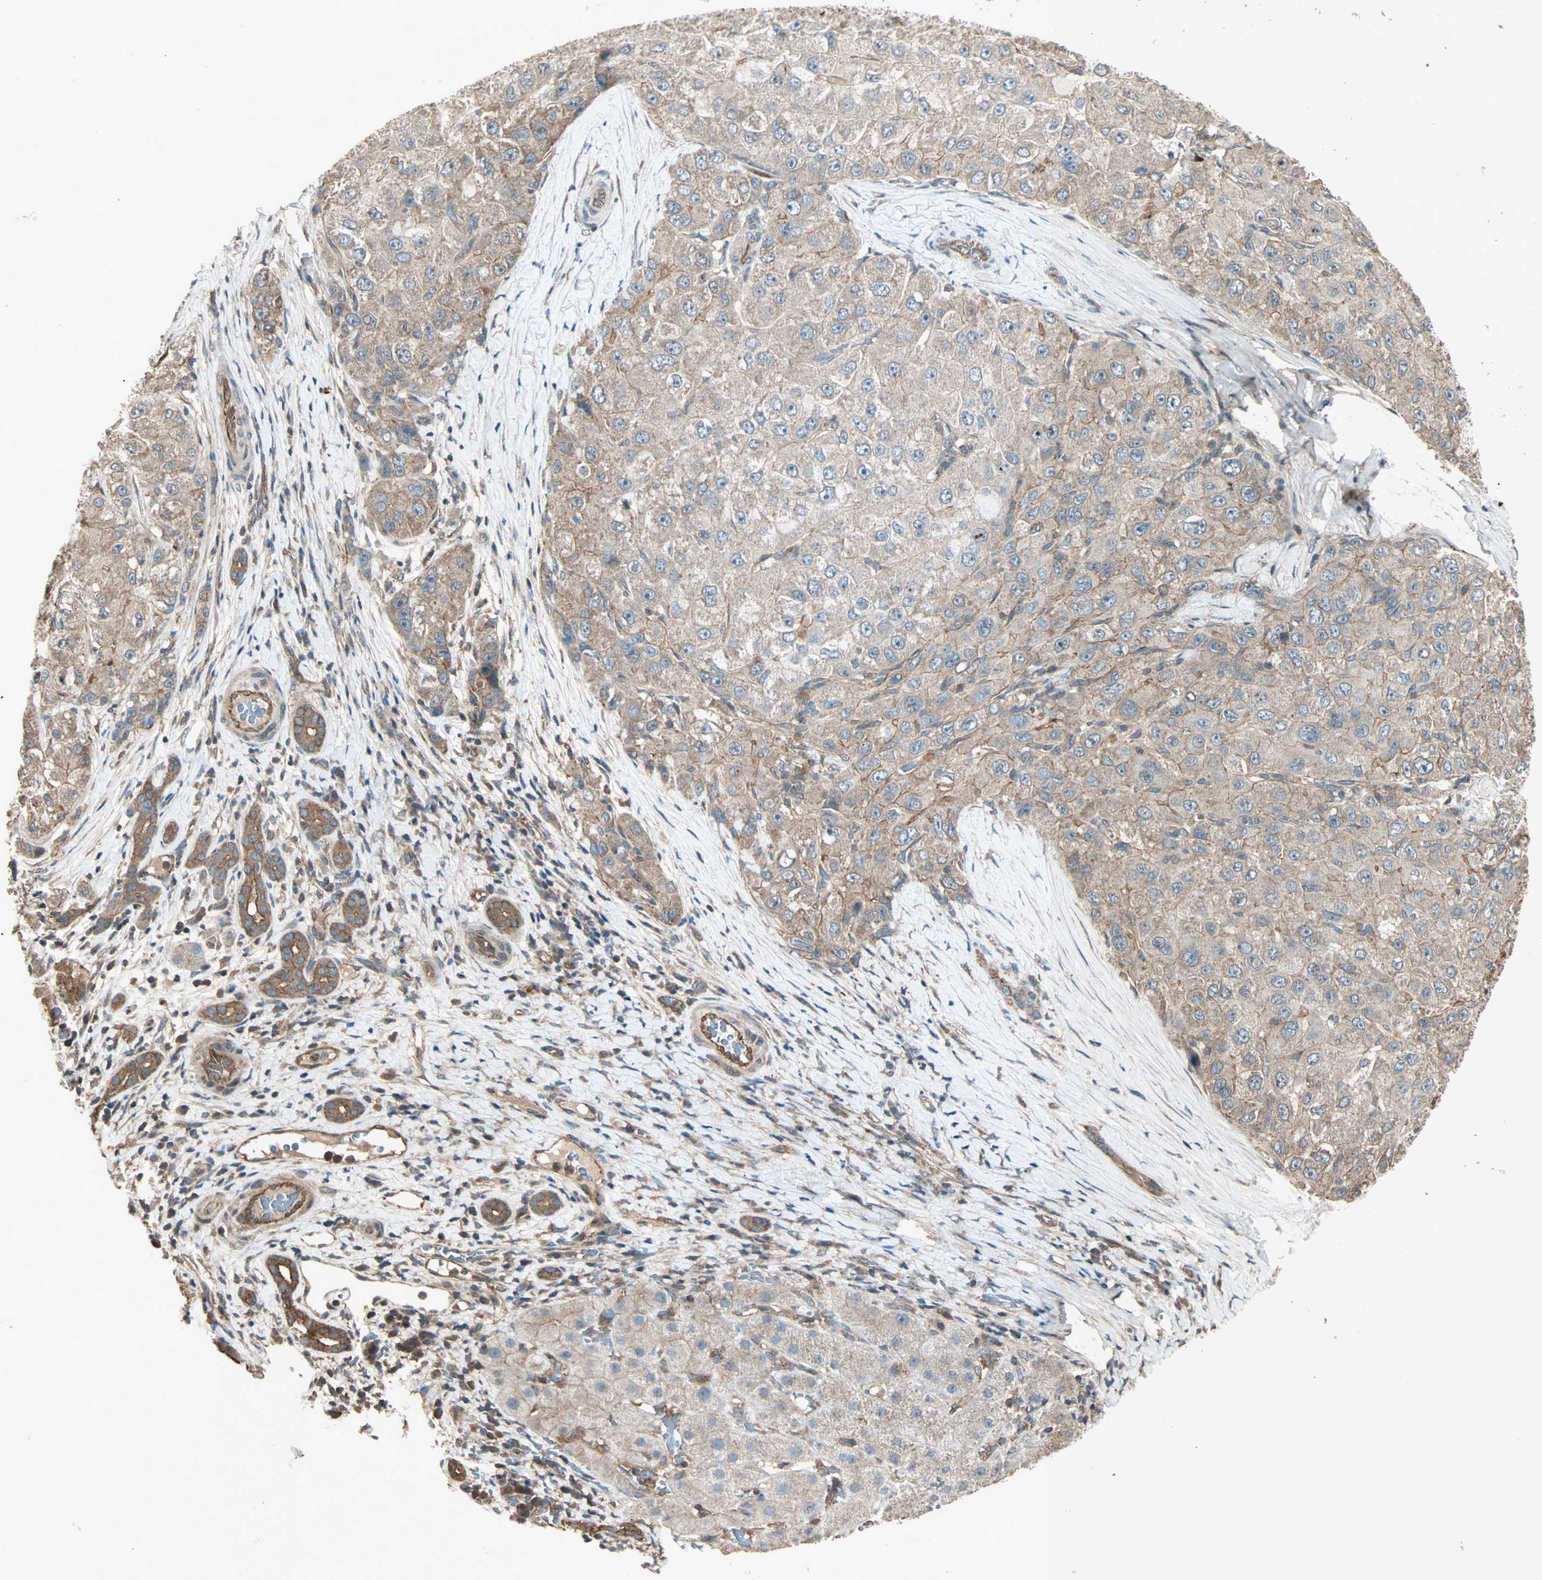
{"staining": {"intensity": "weak", "quantity": ">75%", "location": "cytoplasmic/membranous"}, "tissue": "liver cancer", "cell_type": "Tumor cells", "image_type": "cancer", "snomed": [{"axis": "morphology", "description": "Carcinoma, Hepatocellular, NOS"}, {"axis": "topography", "description": "Liver"}], "caption": "Liver cancer (hepatocellular carcinoma) stained for a protein reveals weak cytoplasmic/membranous positivity in tumor cells.", "gene": "MAP3K21", "patient": {"sex": "male", "age": 80}}